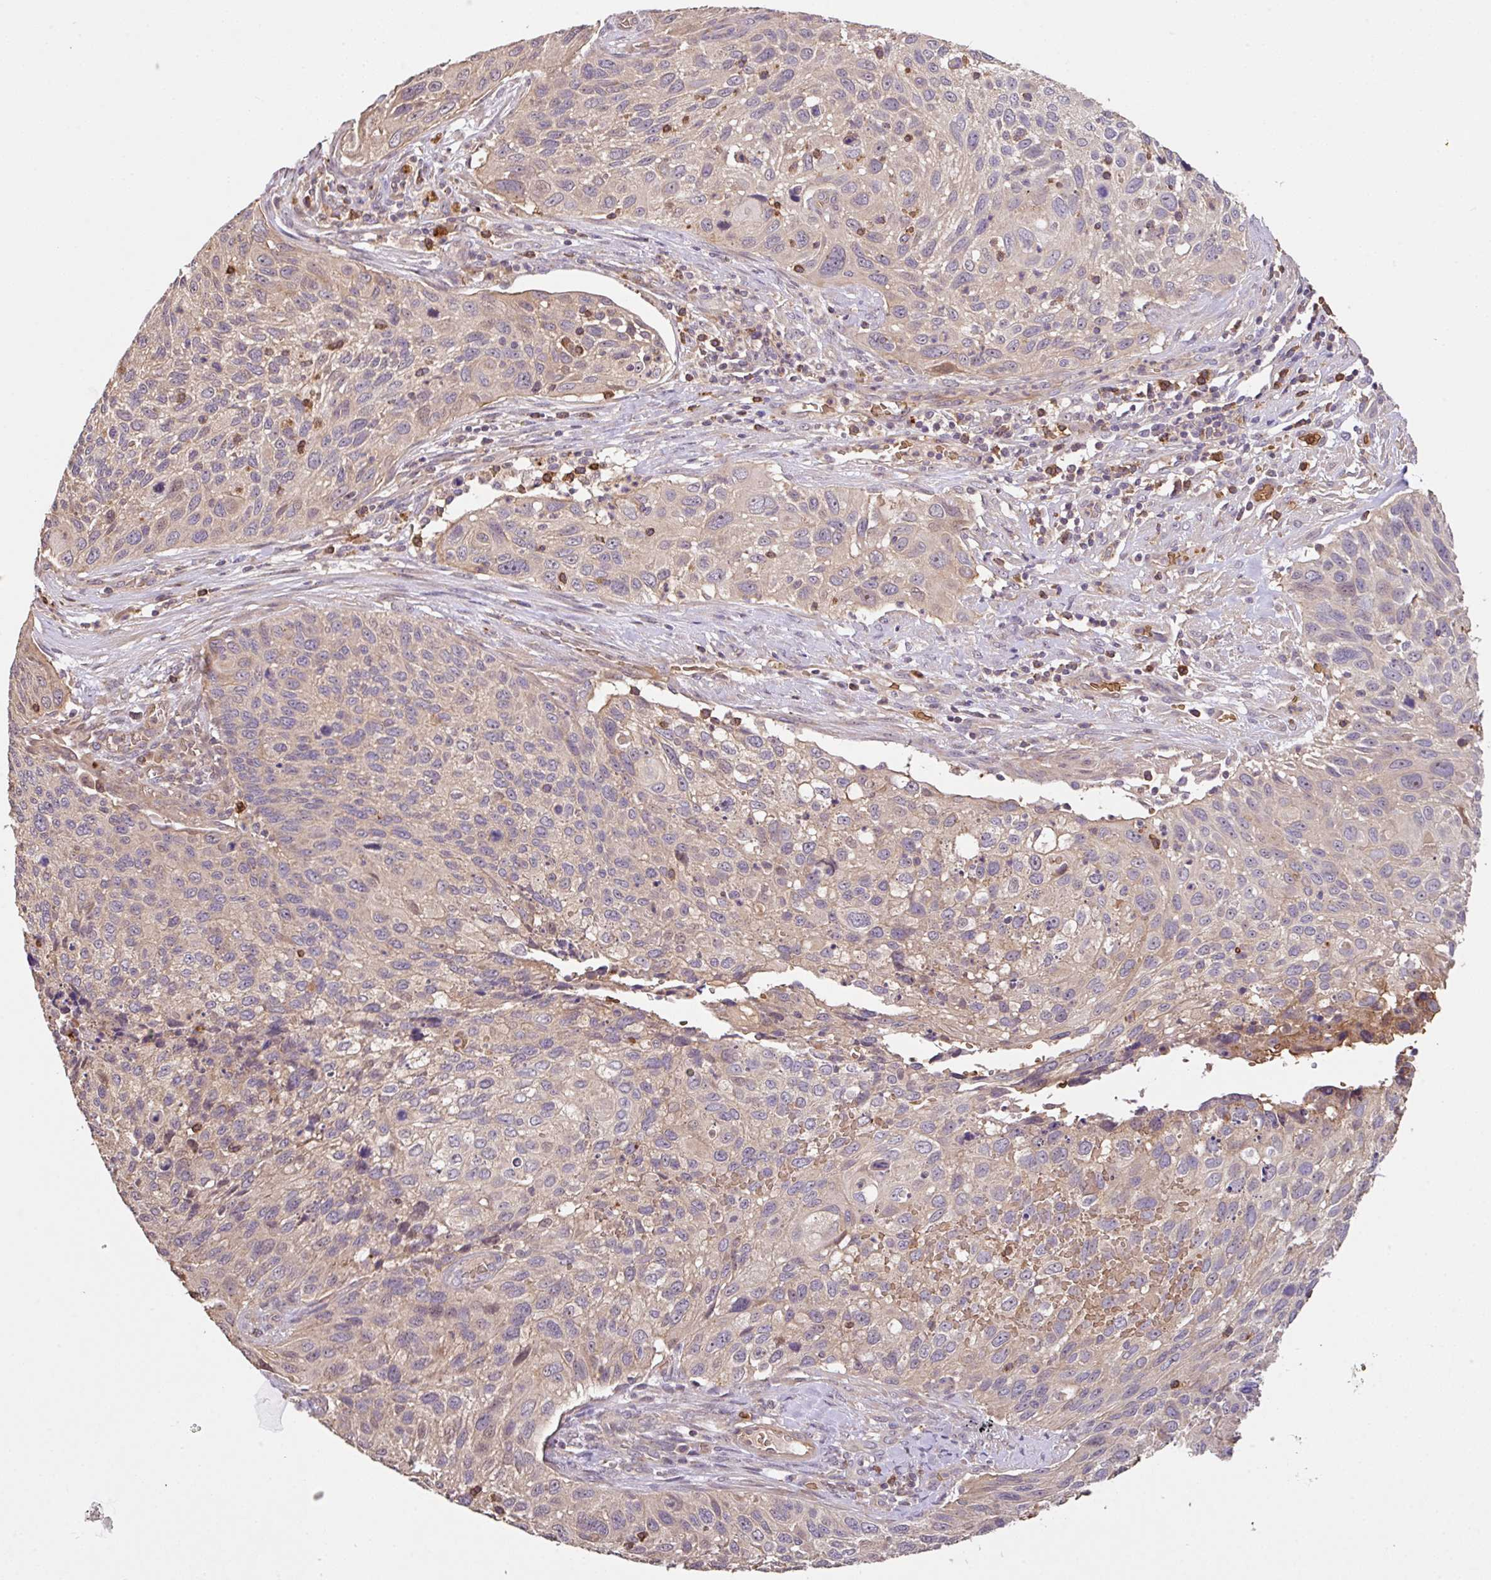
{"staining": {"intensity": "negative", "quantity": "none", "location": "none"}, "tissue": "cervical cancer", "cell_type": "Tumor cells", "image_type": "cancer", "snomed": [{"axis": "morphology", "description": "Squamous cell carcinoma, NOS"}, {"axis": "topography", "description": "Cervix"}], "caption": "The micrograph exhibits no significant positivity in tumor cells of cervical cancer. (Stains: DAB immunohistochemistry with hematoxylin counter stain, Microscopy: brightfield microscopy at high magnification).", "gene": "C1QTNF9B", "patient": {"sex": "female", "age": 70}}